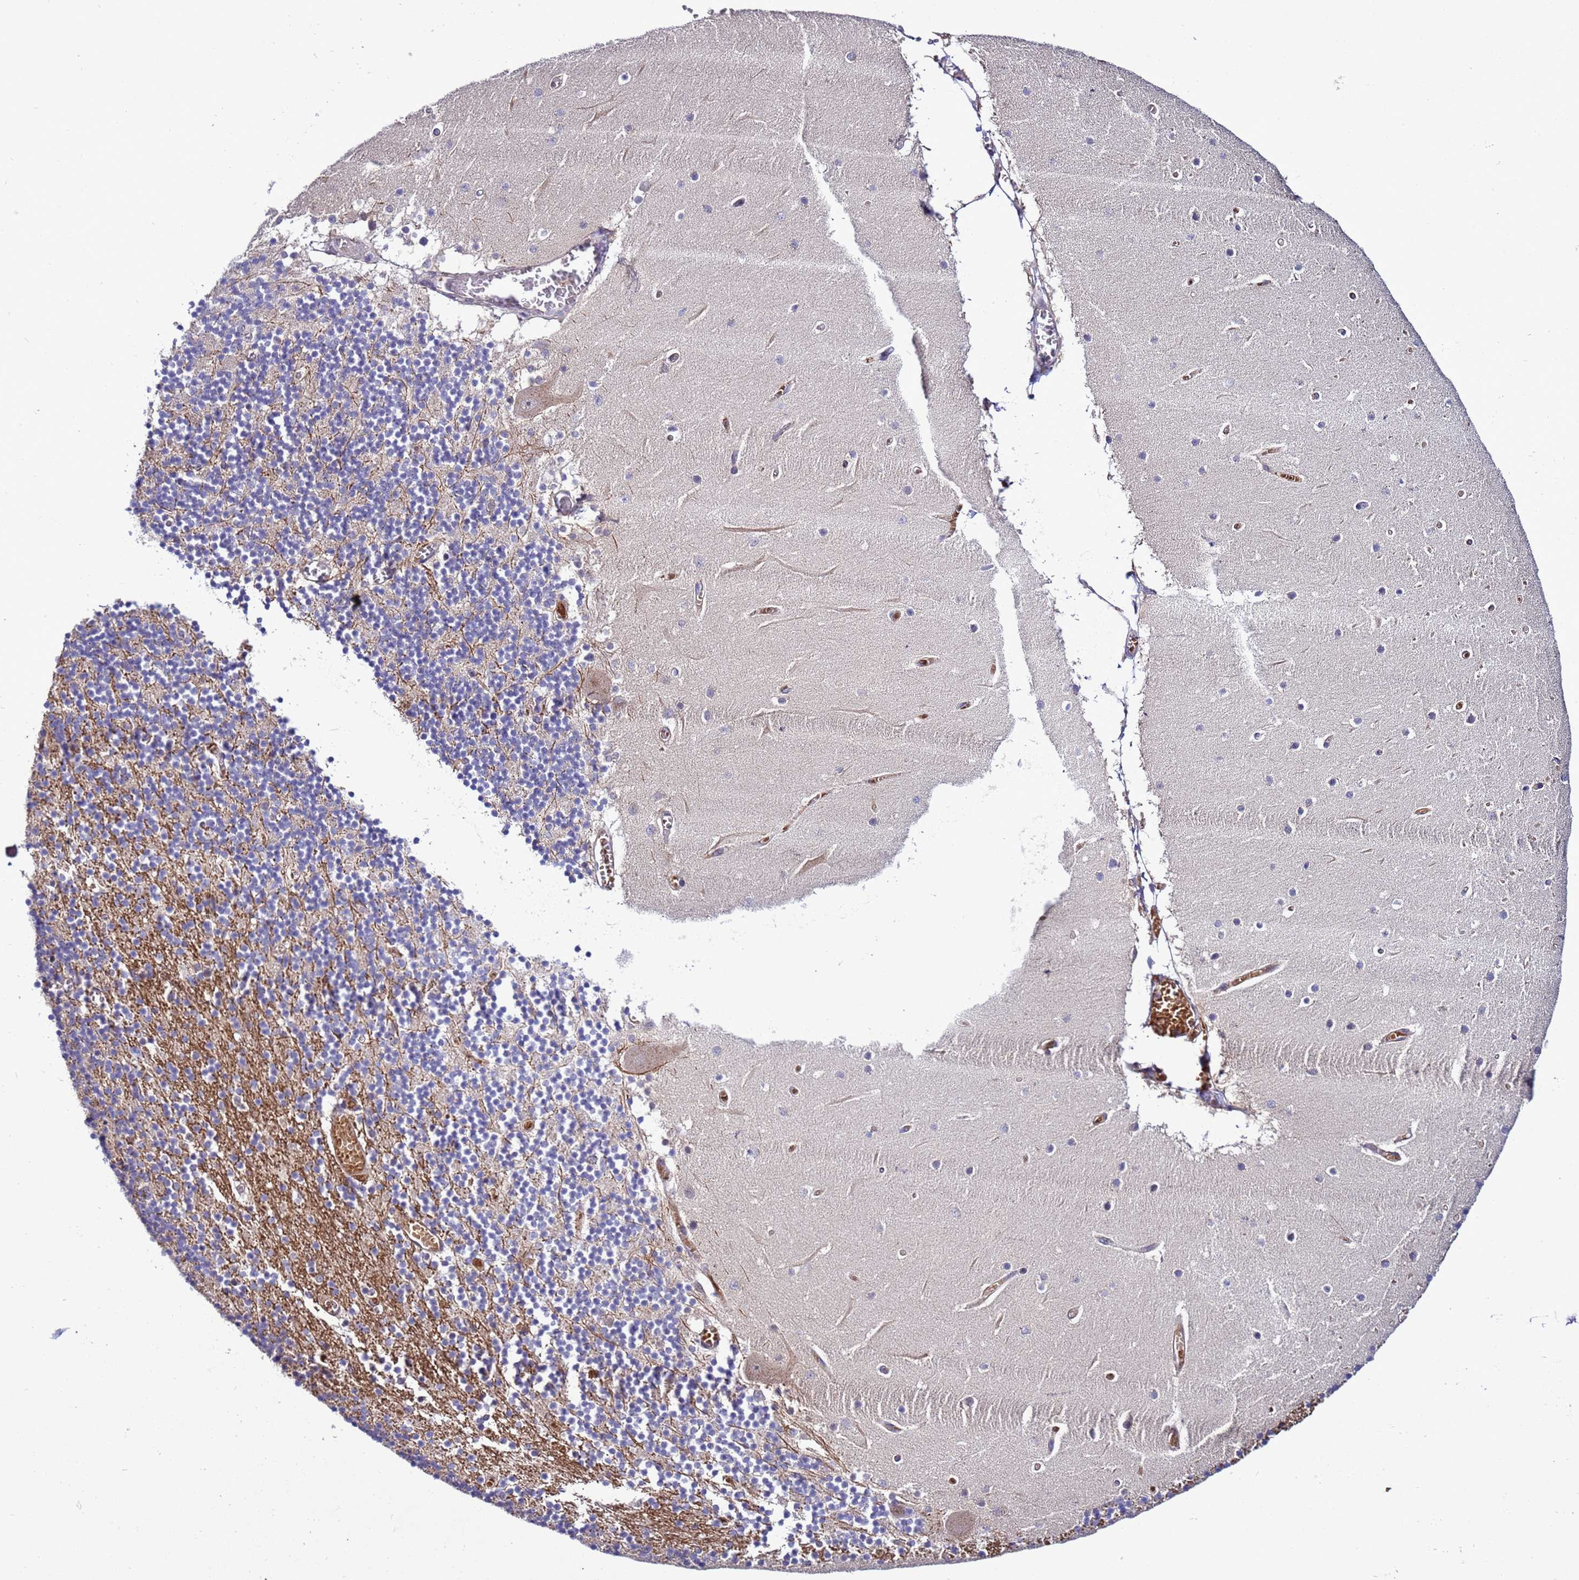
{"staining": {"intensity": "strong", "quantity": "<25%", "location": "cytoplasmic/membranous"}, "tissue": "cerebellum", "cell_type": "Cells in granular layer", "image_type": "normal", "snomed": [{"axis": "morphology", "description": "Normal tissue, NOS"}, {"axis": "topography", "description": "Cerebellum"}], "caption": "Cerebellum stained with DAB immunohistochemistry exhibits medium levels of strong cytoplasmic/membranous staining in approximately <25% of cells in granular layer.", "gene": "GEN1", "patient": {"sex": "female", "age": 28}}